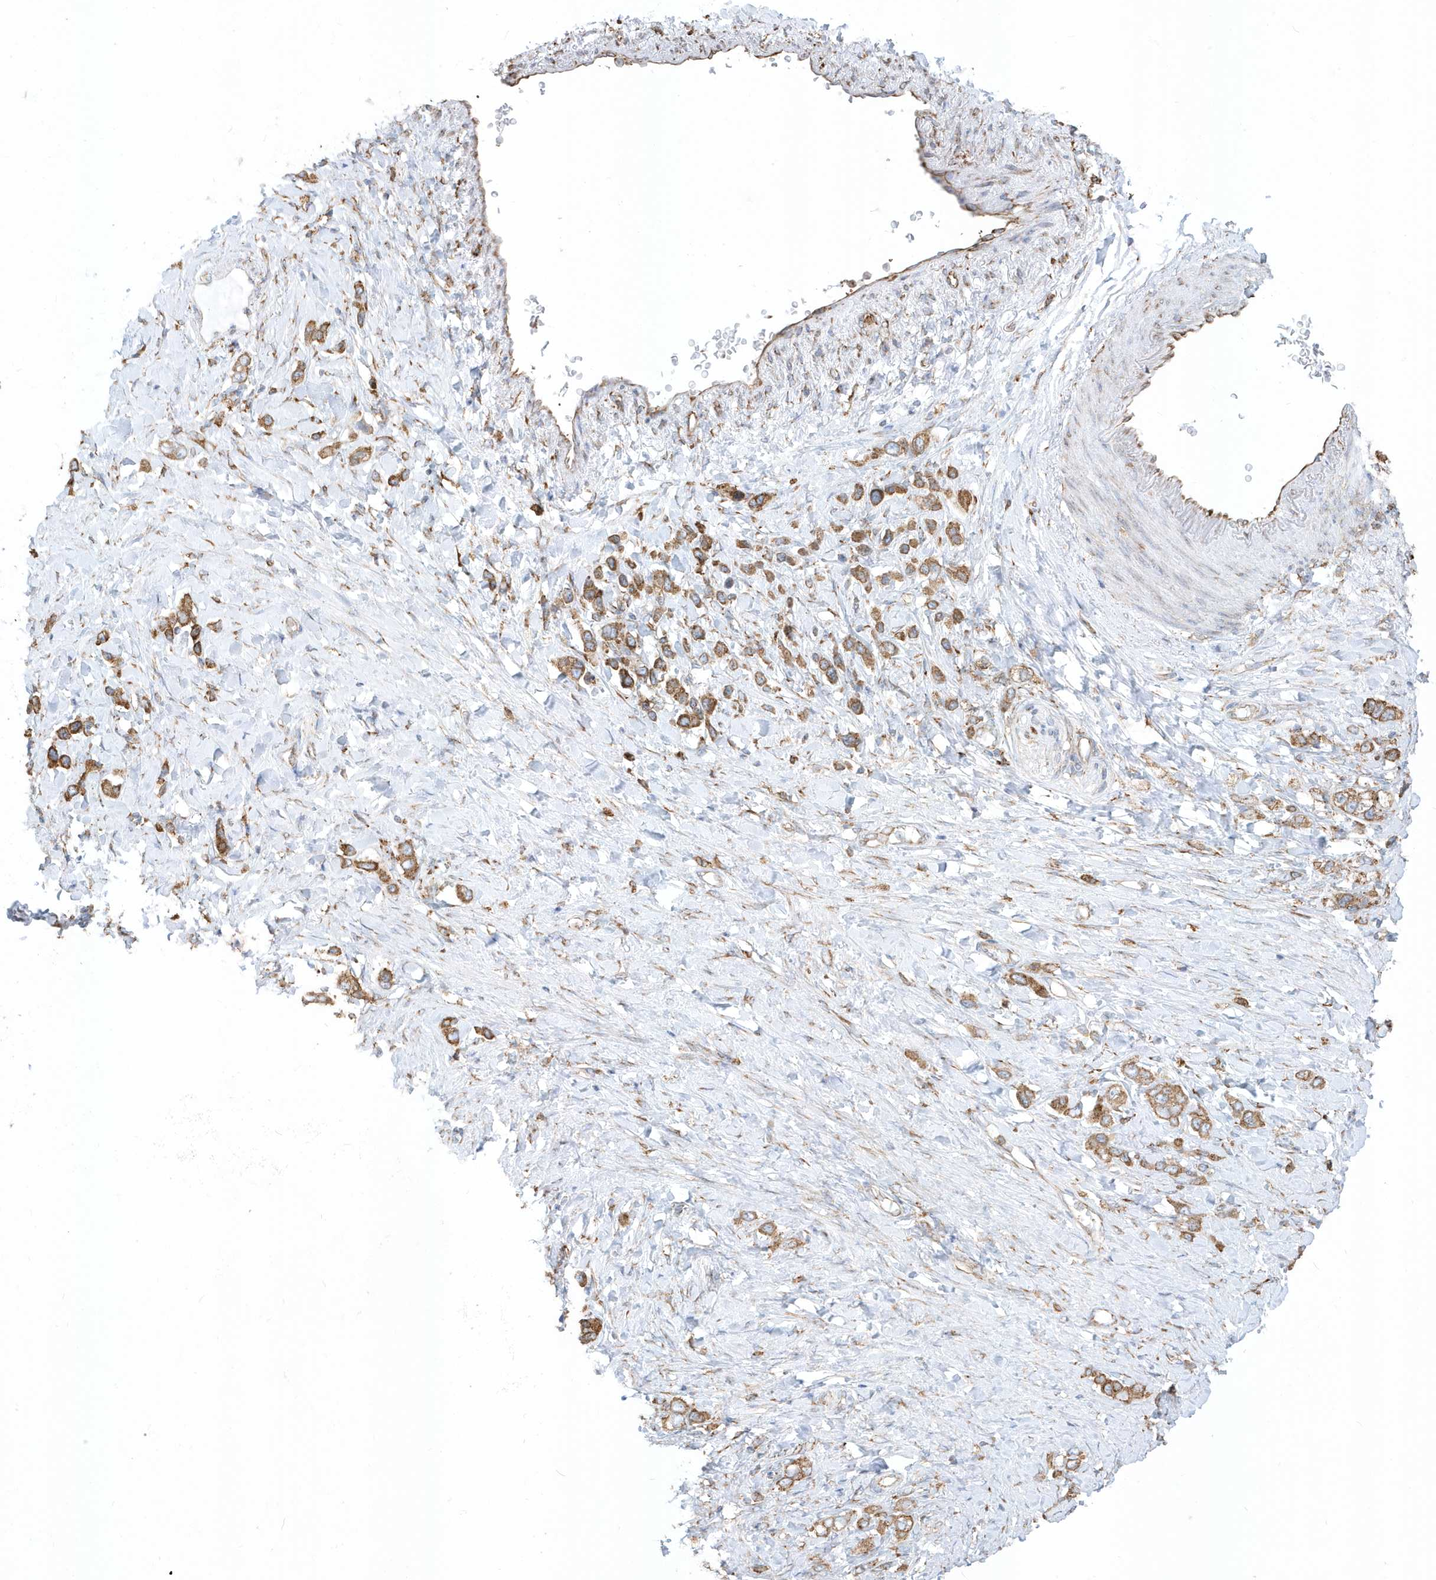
{"staining": {"intensity": "strong", "quantity": ">75%", "location": "cytoplasmic/membranous"}, "tissue": "stomach cancer", "cell_type": "Tumor cells", "image_type": "cancer", "snomed": [{"axis": "morphology", "description": "Adenocarcinoma, NOS"}, {"axis": "topography", "description": "Stomach"}], "caption": "Immunohistochemistry histopathology image of neoplastic tissue: stomach adenocarcinoma stained using immunohistochemistry reveals high levels of strong protein expression localized specifically in the cytoplasmic/membranous of tumor cells, appearing as a cytoplasmic/membranous brown color.", "gene": "PDIA6", "patient": {"sex": "female", "age": 65}}